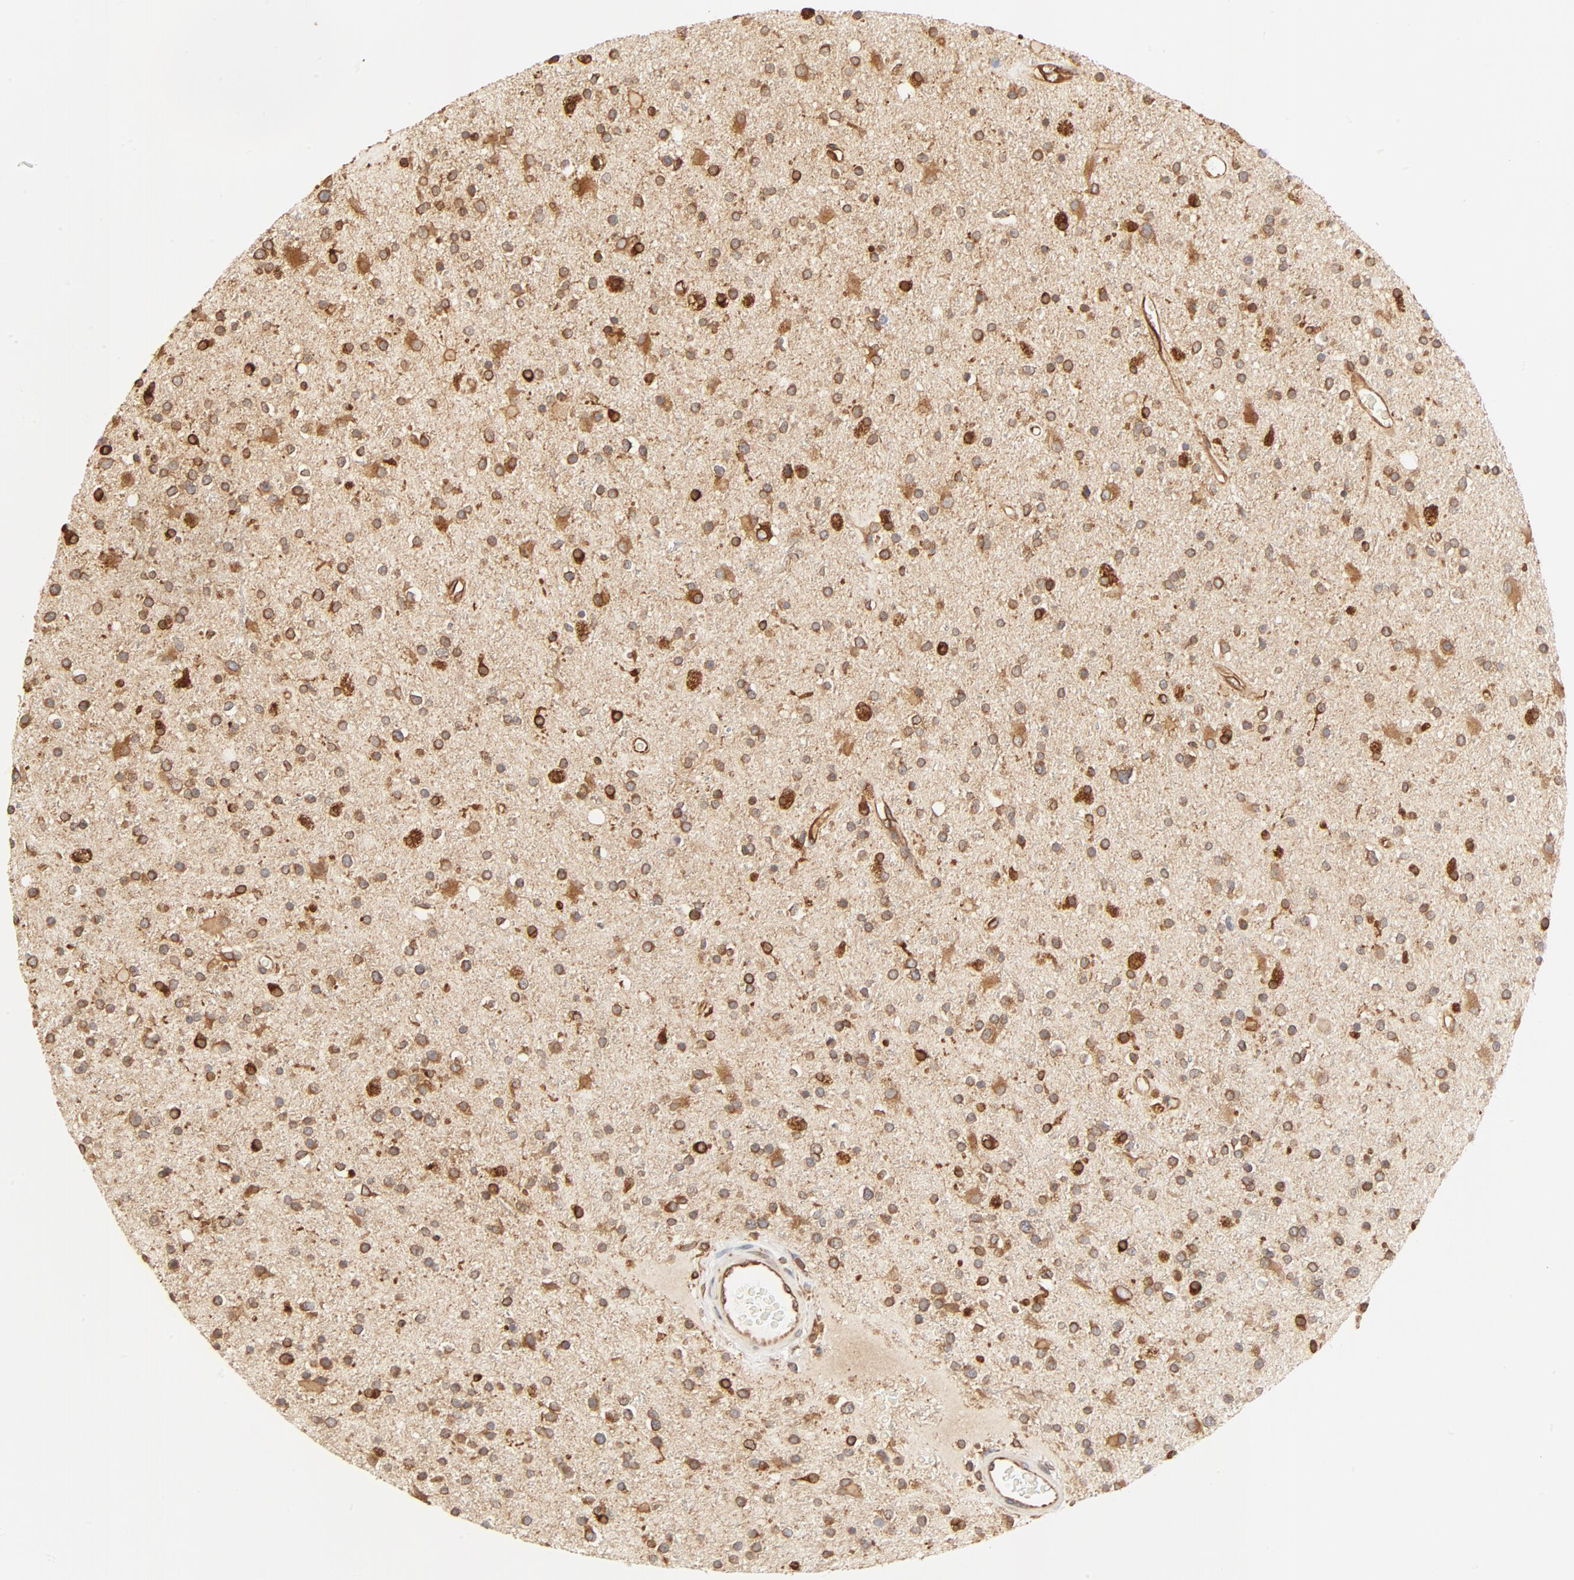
{"staining": {"intensity": "moderate", "quantity": ">75%", "location": "cytoplasmic/membranous"}, "tissue": "glioma", "cell_type": "Tumor cells", "image_type": "cancer", "snomed": [{"axis": "morphology", "description": "Glioma, malignant, High grade"}, {"axis": "topography", "description": "Brain"}], "caption": "Glioma stained with DAB IHC shows medium levels of moderate cytoplasmic/membranous expression in approximately >75% of tumor cells.", "gene": "BCAP31", "patient": {"sex": "male", "age": 33}}